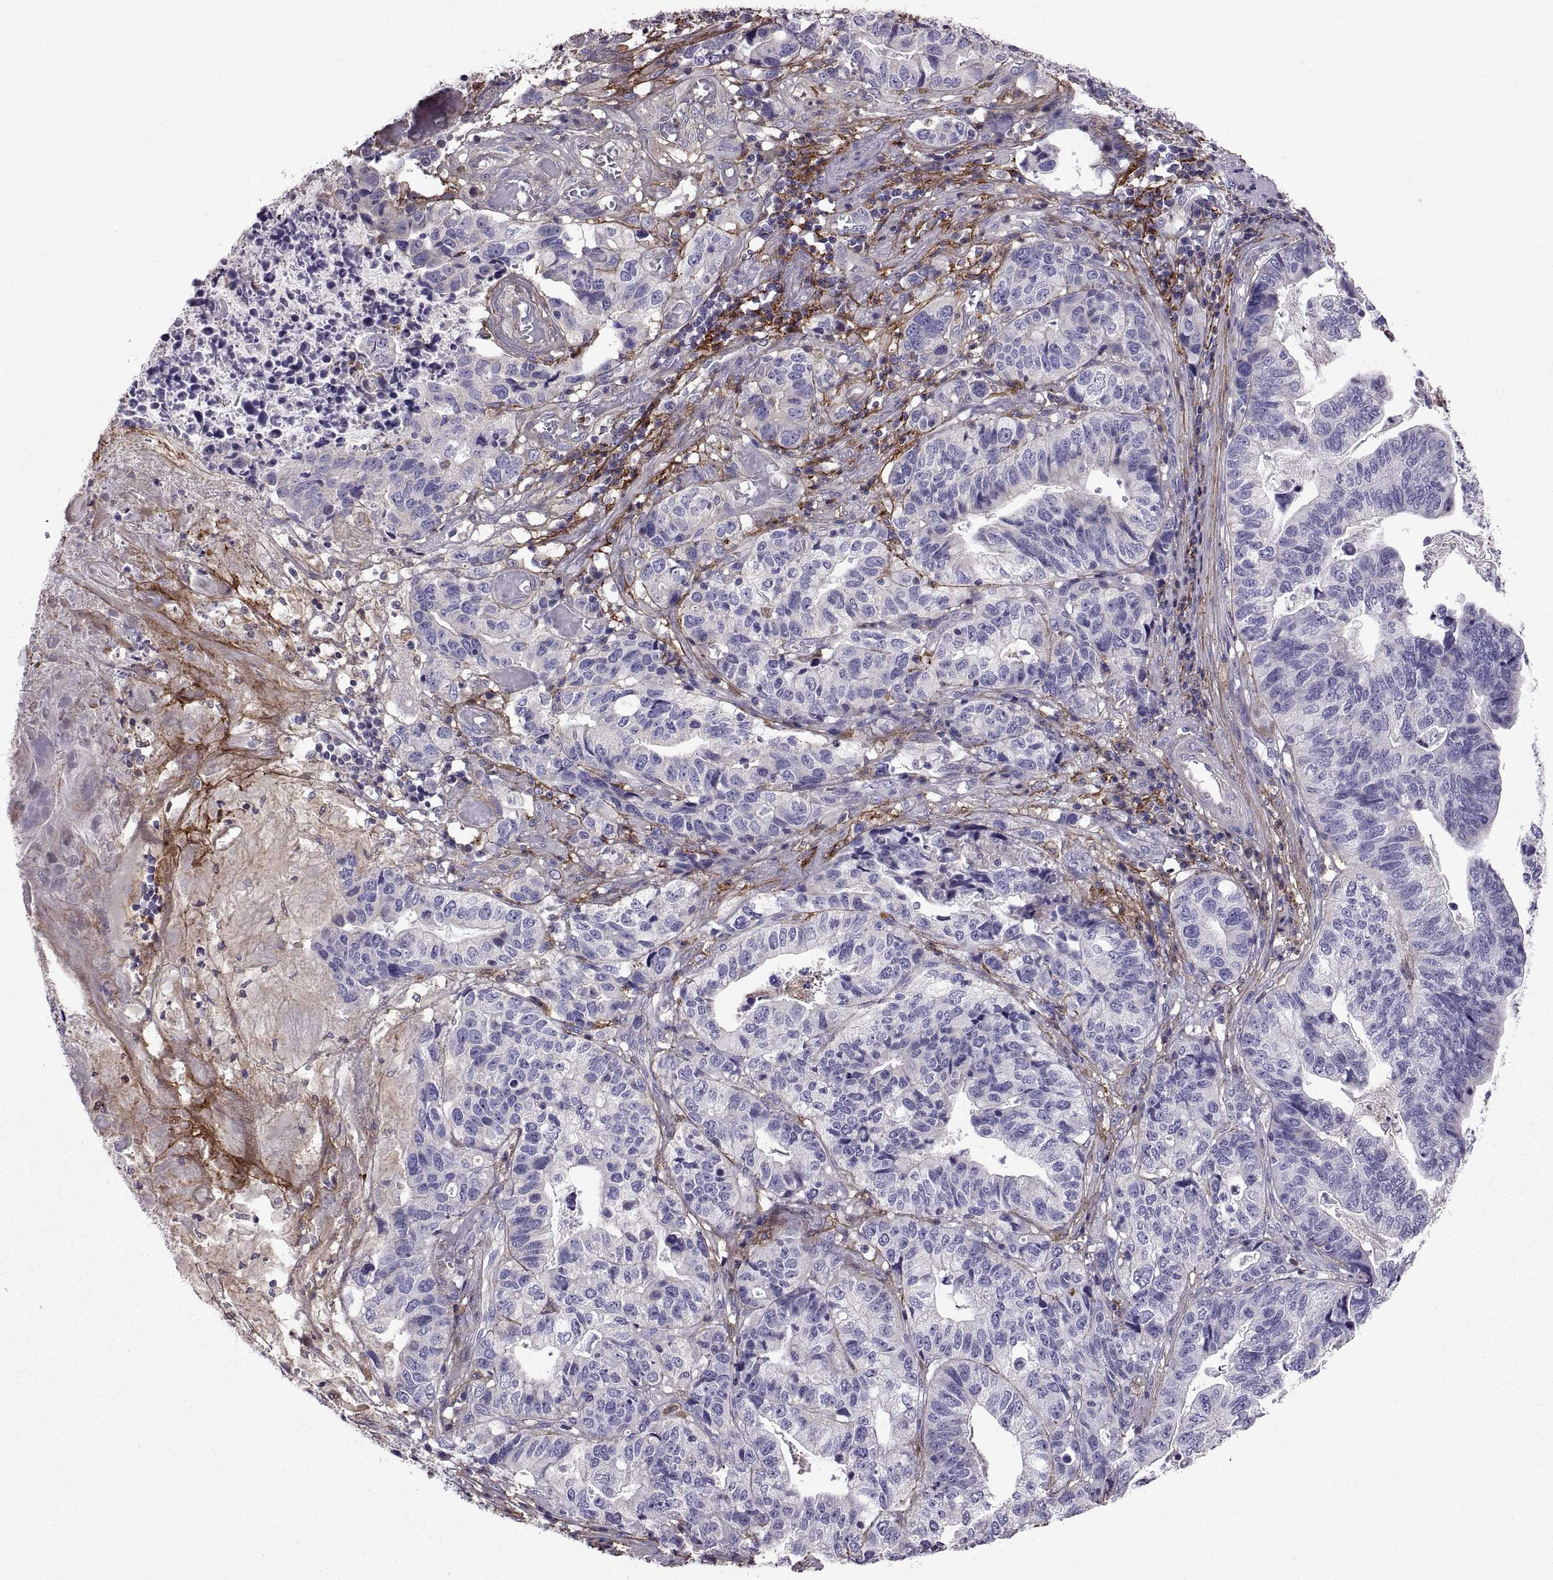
{"staining": {"intensity": "negative", "quantity": "none", "location": "none"}, "tissue": "stomach cancer", "cell_type": "Tumor cells", "image_type": "cancer", "snomed": [{"axis": "morphology", "description": "Adenocarcinoma, NOS"}, {"axis": "topography", "description": "Stomach, upper"}], "caption": "Immunohistochemistry (IHC) photomicrograph of human stomach adenocarcinoma stained for a protein (brown), which displays no expression in tumor cells.", "gene": "EMILIN2", "patient": {"sex": "female", "age": 67}}